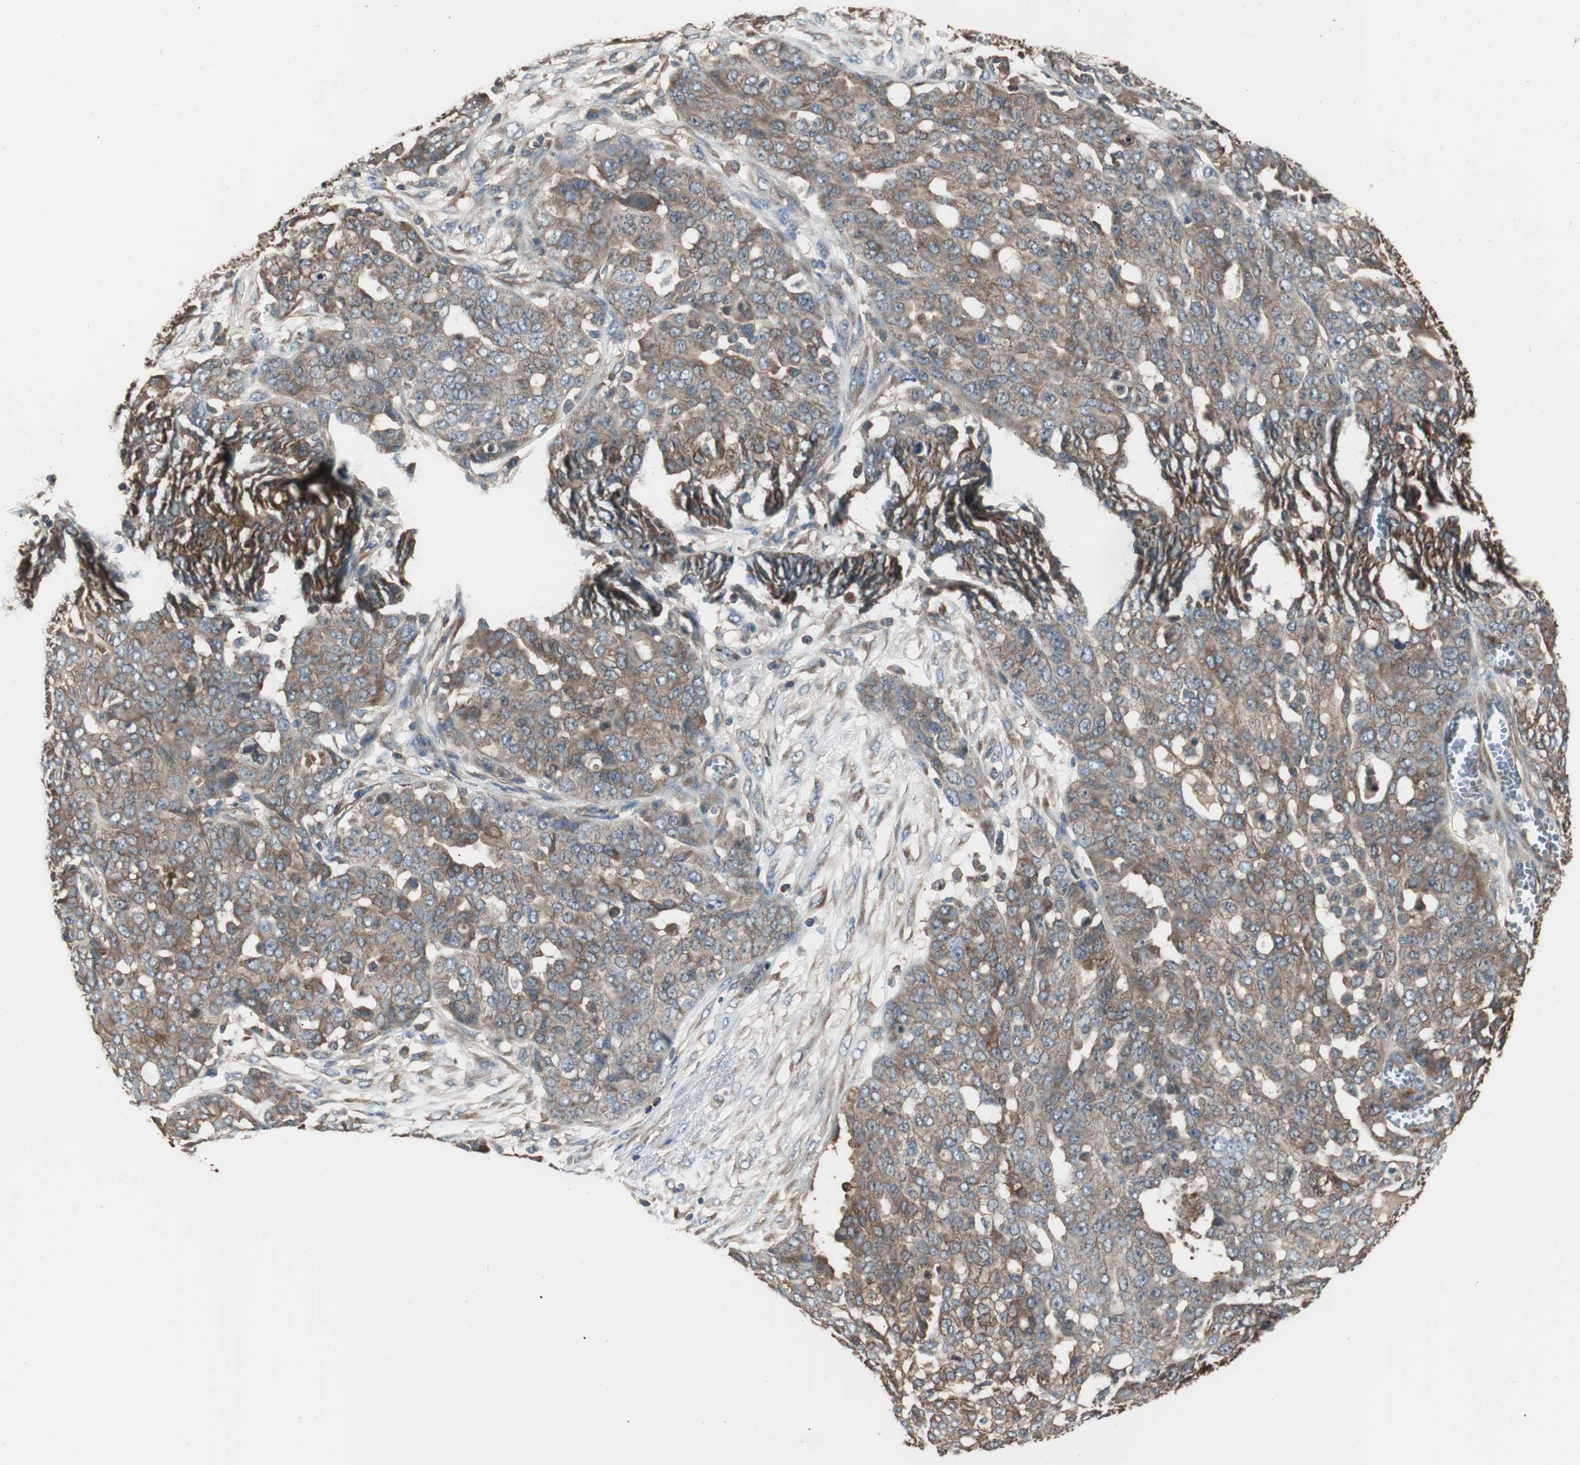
{"staining": {"intensity": "moderate", "quantity": ">75%", "location": "cytoplasmic/membranous"}, "tissue": "ovarian cancer", "cell_type": "Tumor cells", "image_type": "cancer", "snomed": [{"axis": "morphology", "description": "Cystadenocarcinoma, serous, NOS"}, {"axis": "topography", "description": "Soft tissue"}, {"axis": "topography", "description": "Ovary"}], "caption": "Tumor cells demonstrate medium levels of moderate cytoplasmic/membranous staining in approximately >75% of cells in ovarian serous cystadenocarcinoma.", "gene": "CAPNS1", "patient": {"sex": "female", "age": 57}}